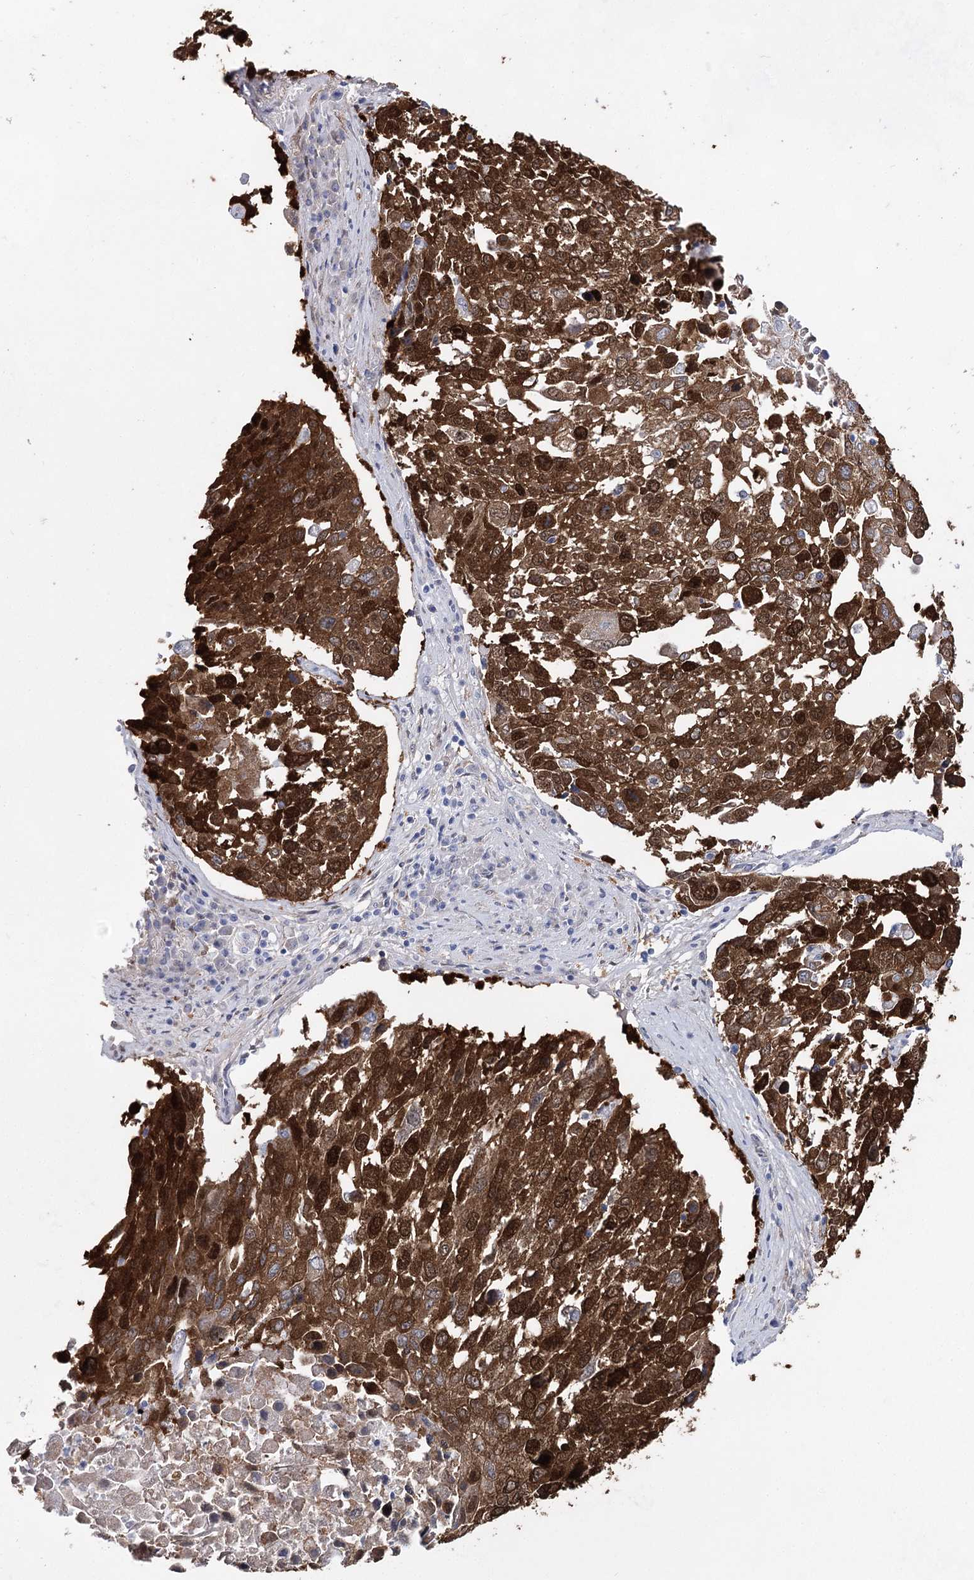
{"staining": {"intensity": "strong", "quantity": ">75%", "location": "cytoplasmic/membranous,nuclear"}, "tissue": "lung cancer", "cell_type": "Tumor cells", "image_type": "cancer", "snomed": [{"axis": "morphology", "description": "Squamous cell carcinoma, NOS"}, {"axis": "topography", "description": "Lung"}], "caption": "Protein staining by immunohistochemistry (IHC) exhibits strong cytoplasmic/membranous and nuclear expression in about >75% of tumor cells in lung cancer (squamous cell carcinoma).", "gene": "UGDH", "patient": {"sex": "male", "age": 65}}